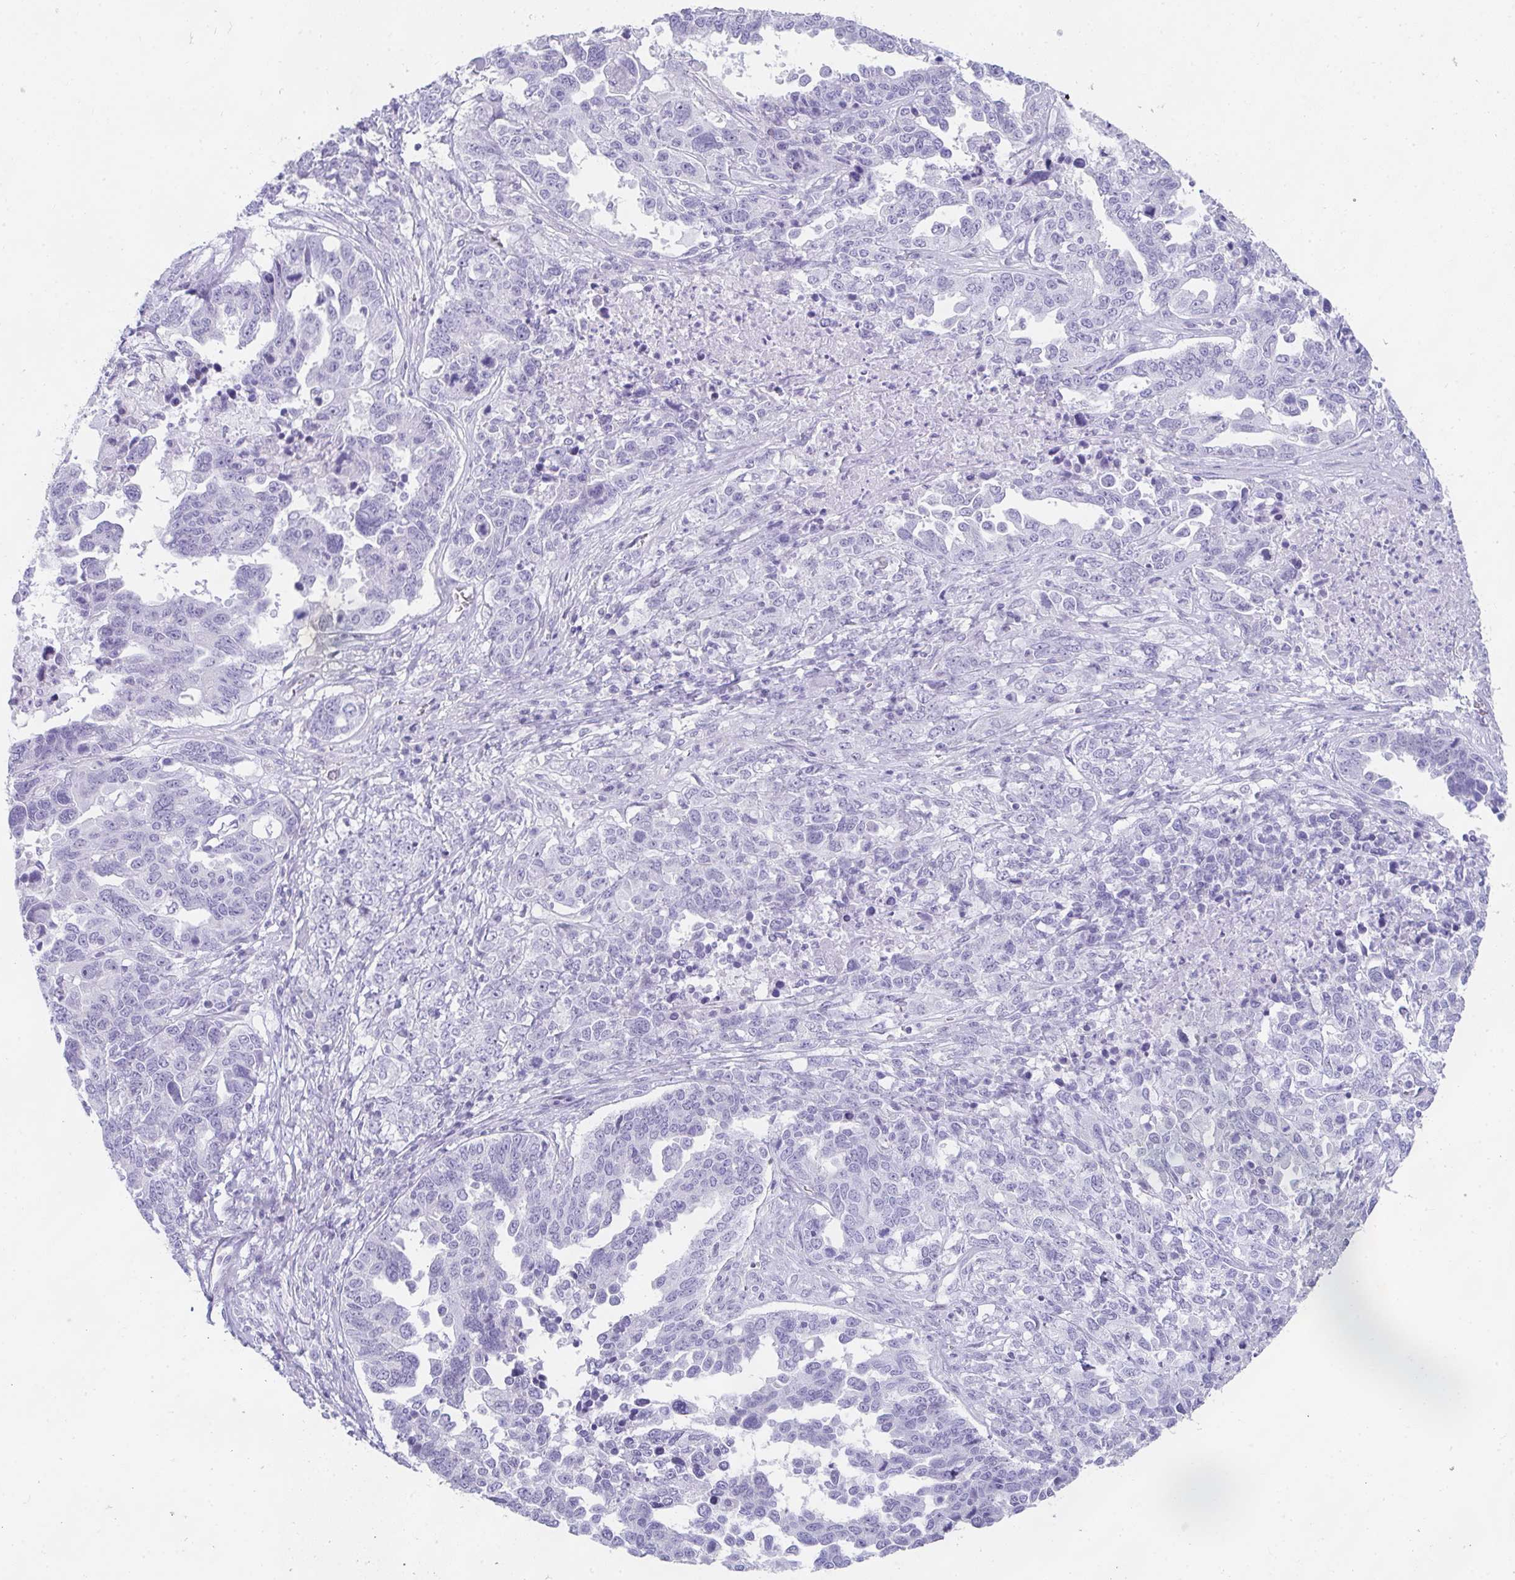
{"staining": {"intensity": "negative", "quantity": "none", "location": "none"}, "tissue": "ovarian cancer", "cell_type": "Tumor cells", "image_type": "cancer", "snomed": [{"axis": "morphology", "description": "Carcinoma, endometroid"}, {"axis": "topography", "description": "Ovary"}], "caption": "Tumor cells are negative for protein expression in human endometroid carcinoma (ovarian).", "gene": "RLF", "patient": {"sex": "female", "age": 62}}